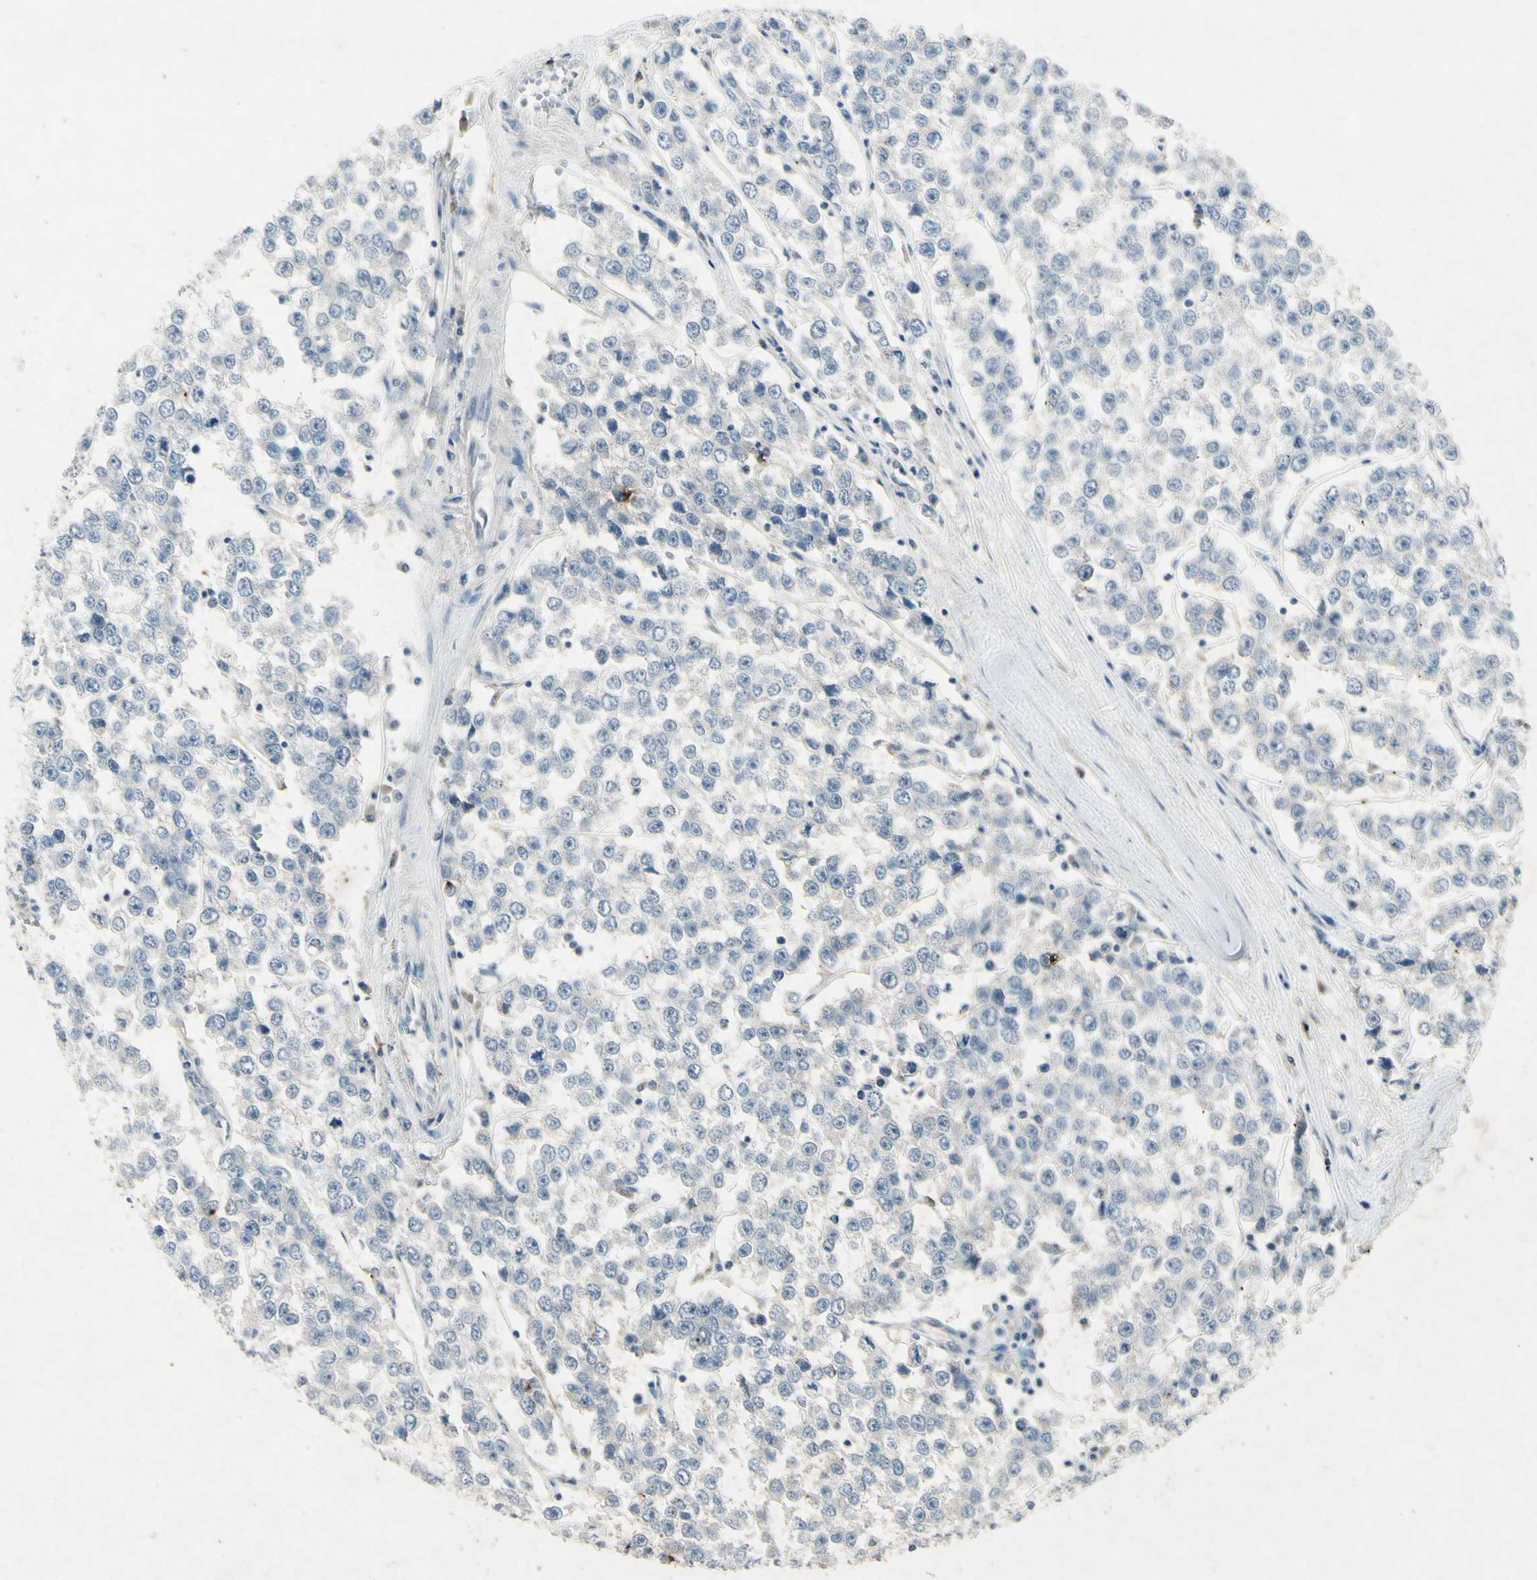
{"staining": {"intensity": "negative", "quantity": "none", "location": "none"}, "tissue": "testis cancer", "cell_type": "Tumor cells", "image_type": "cancer", "snomed": [{"axis": "morphology", "description": "Seminoma, NOS"}, {"axis": "morphology", "description": "Carcinoma, Embryonal, NOS"}, {"axis": "topography", "description": "Testis"}], "caption": "Immunohistochemistry (IHC) micrograph of human seminoma (testis) stained for a protein (brown), which exhibits no positivity in tumor cells.", "gene": "SNAP91", "patient": {"sex": "male", "age": 52}}